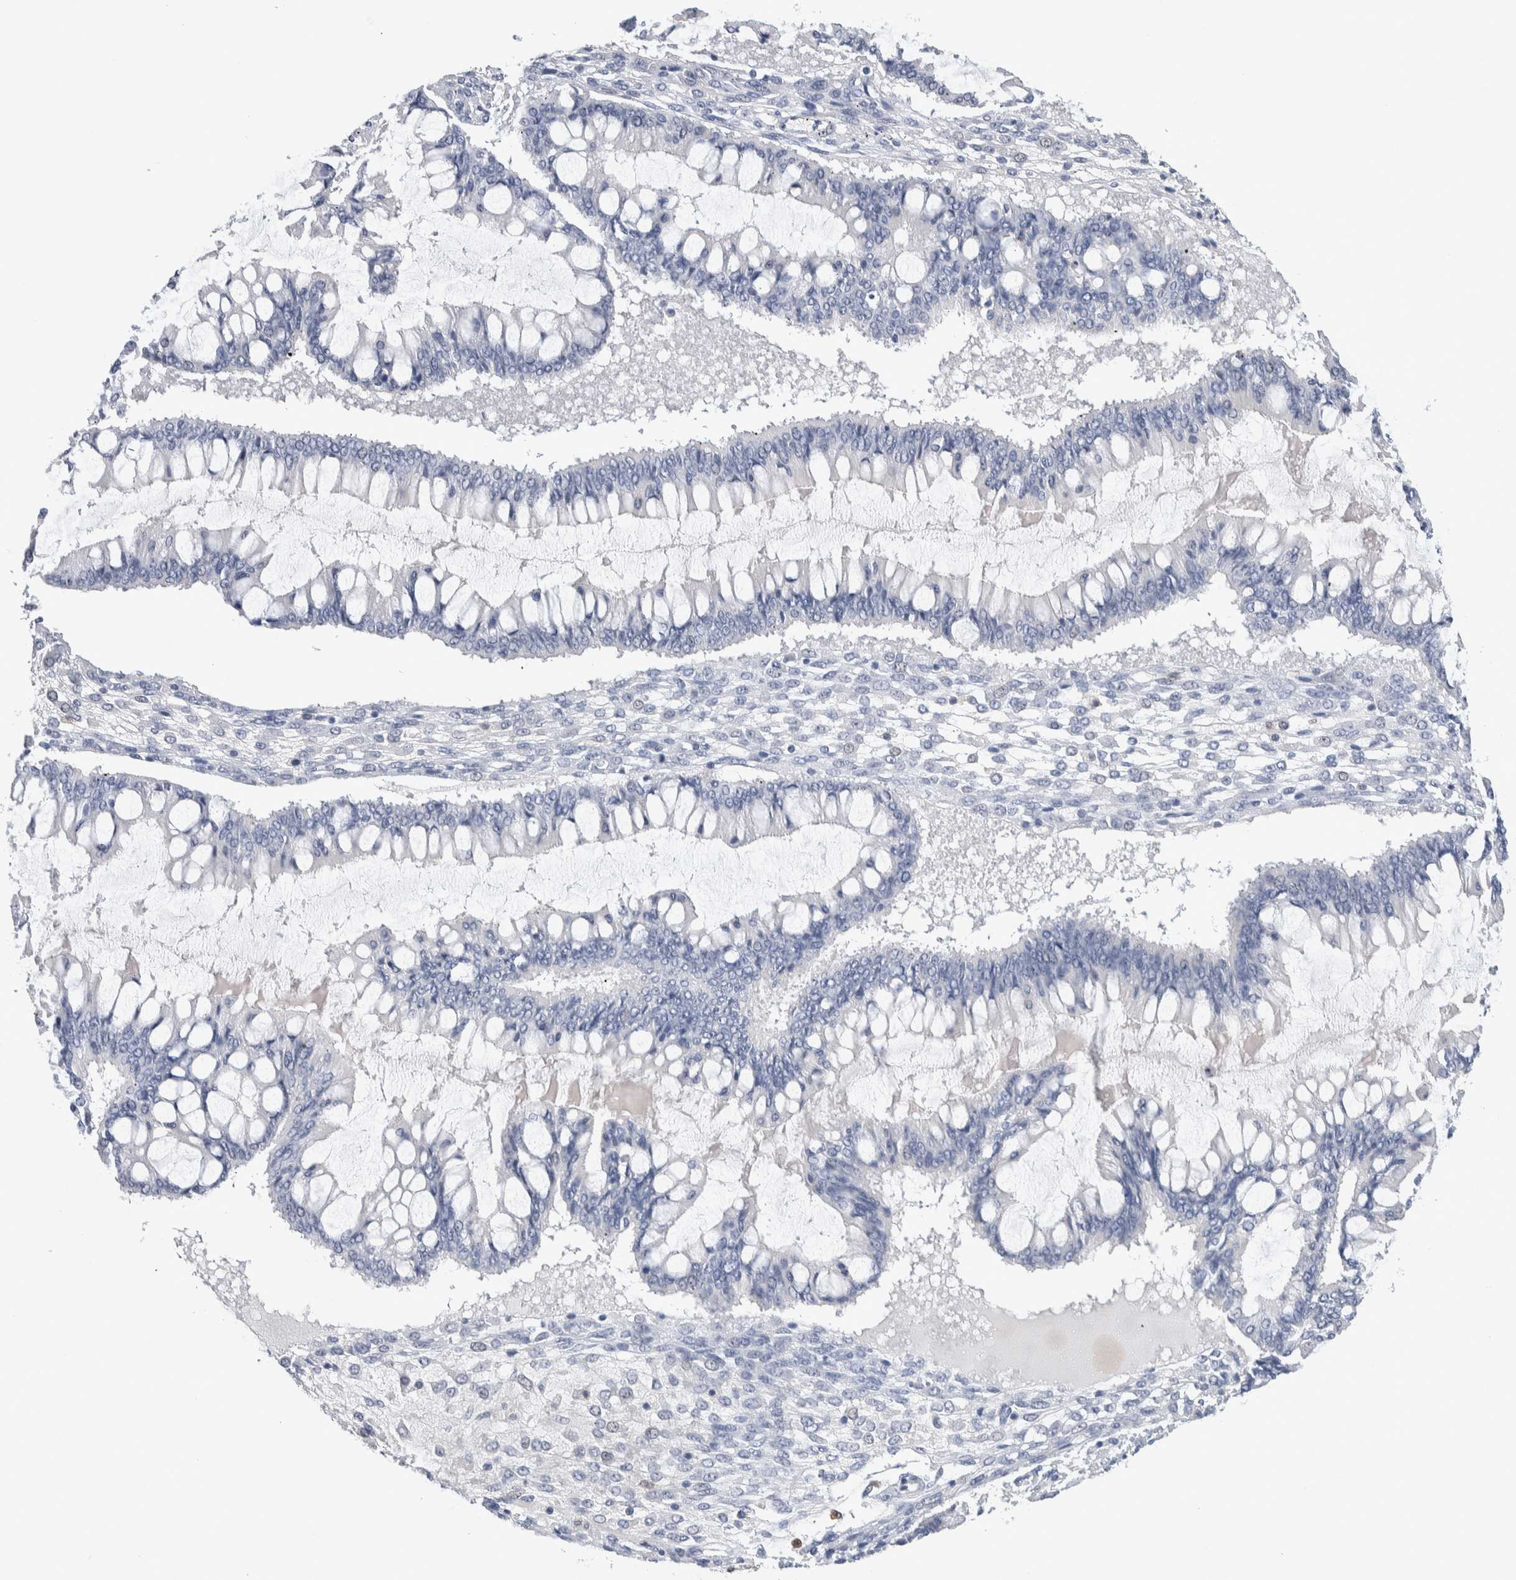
{"staining": {"intensity": "negative", "quantity": "none", "location": "none"}, "tissue": "ovarian cancer", "cell_type": "Tumor cells", "image_type": "cancer", "snomed": [{"axis": "morphology", "description": "Cystadenocarcinoma, mucinous, NOS"}, {"axis": "topography", "description": "Ovary"}], "caption": "Image shows no protein expression in tumor cells of ovarian cancer (mucinous cystadenocarcinoma) tissue. (Stains: DAB immunohistochemistry with hematoxylin counter stain, Microscopy: brightfield microscopy at high magnification).", "gene": "NCF2", "patient": {"sex": "female", "age": 73}}